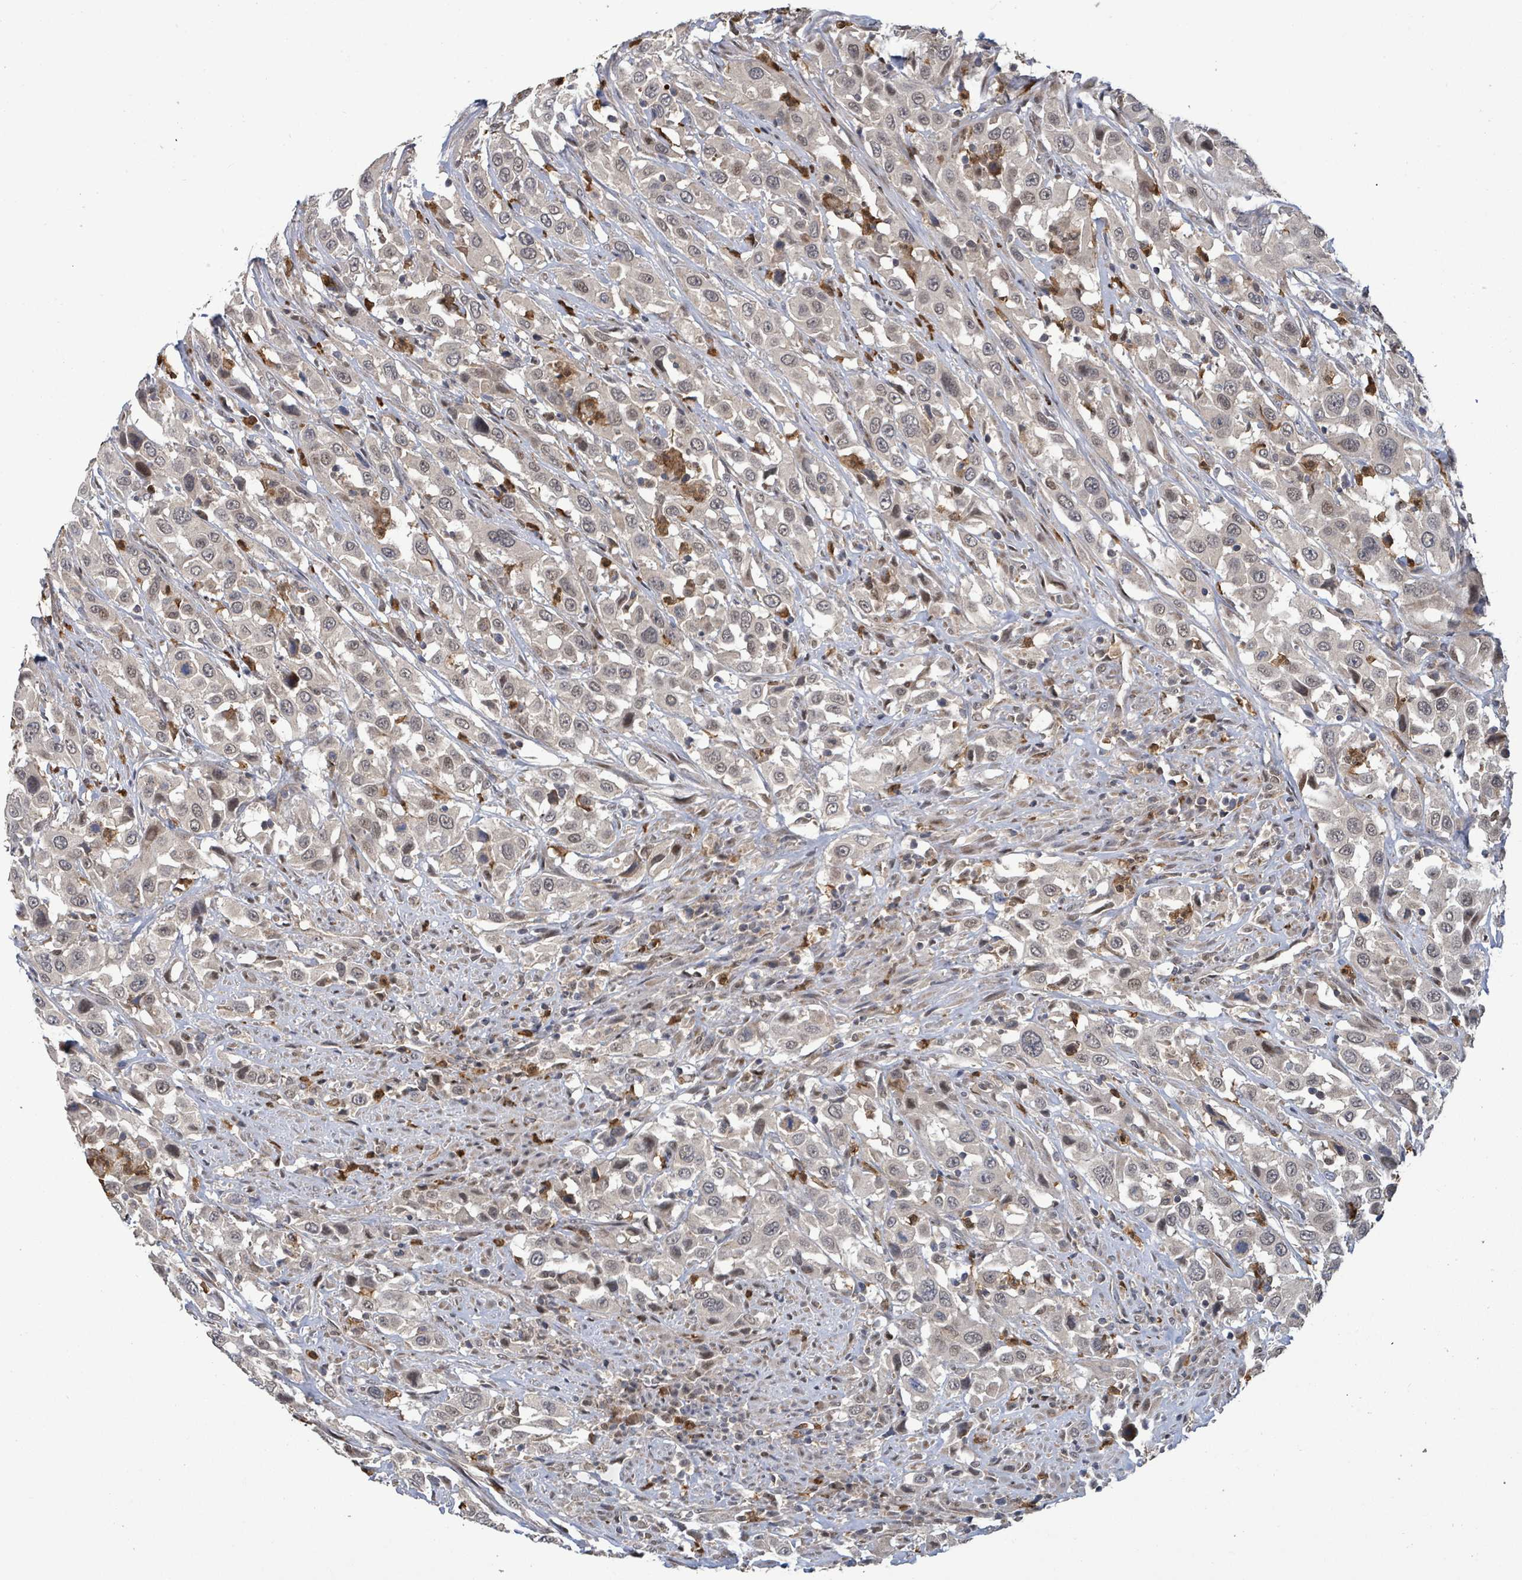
{"staining": {"intensity": "negative", "quantity": "none", "location": "none"}, "tissue": "urothelial cancer", "cell_type": "Tumor cells", "image_type": "cancer", "snomed": [{"axis": "morphology", "description": "Urothelial carcinoma, High grade"}, {"axis": "topography", "description": "Urinary bladder"}], "caption": "A high-resolution image shows immunohistochemistry staining of urothelial carcinoma (high-grade), which demonstrates no significant expression in tumor cells.", "gene": "COQ6", "patient": {"sex": "male", "age": 61}}